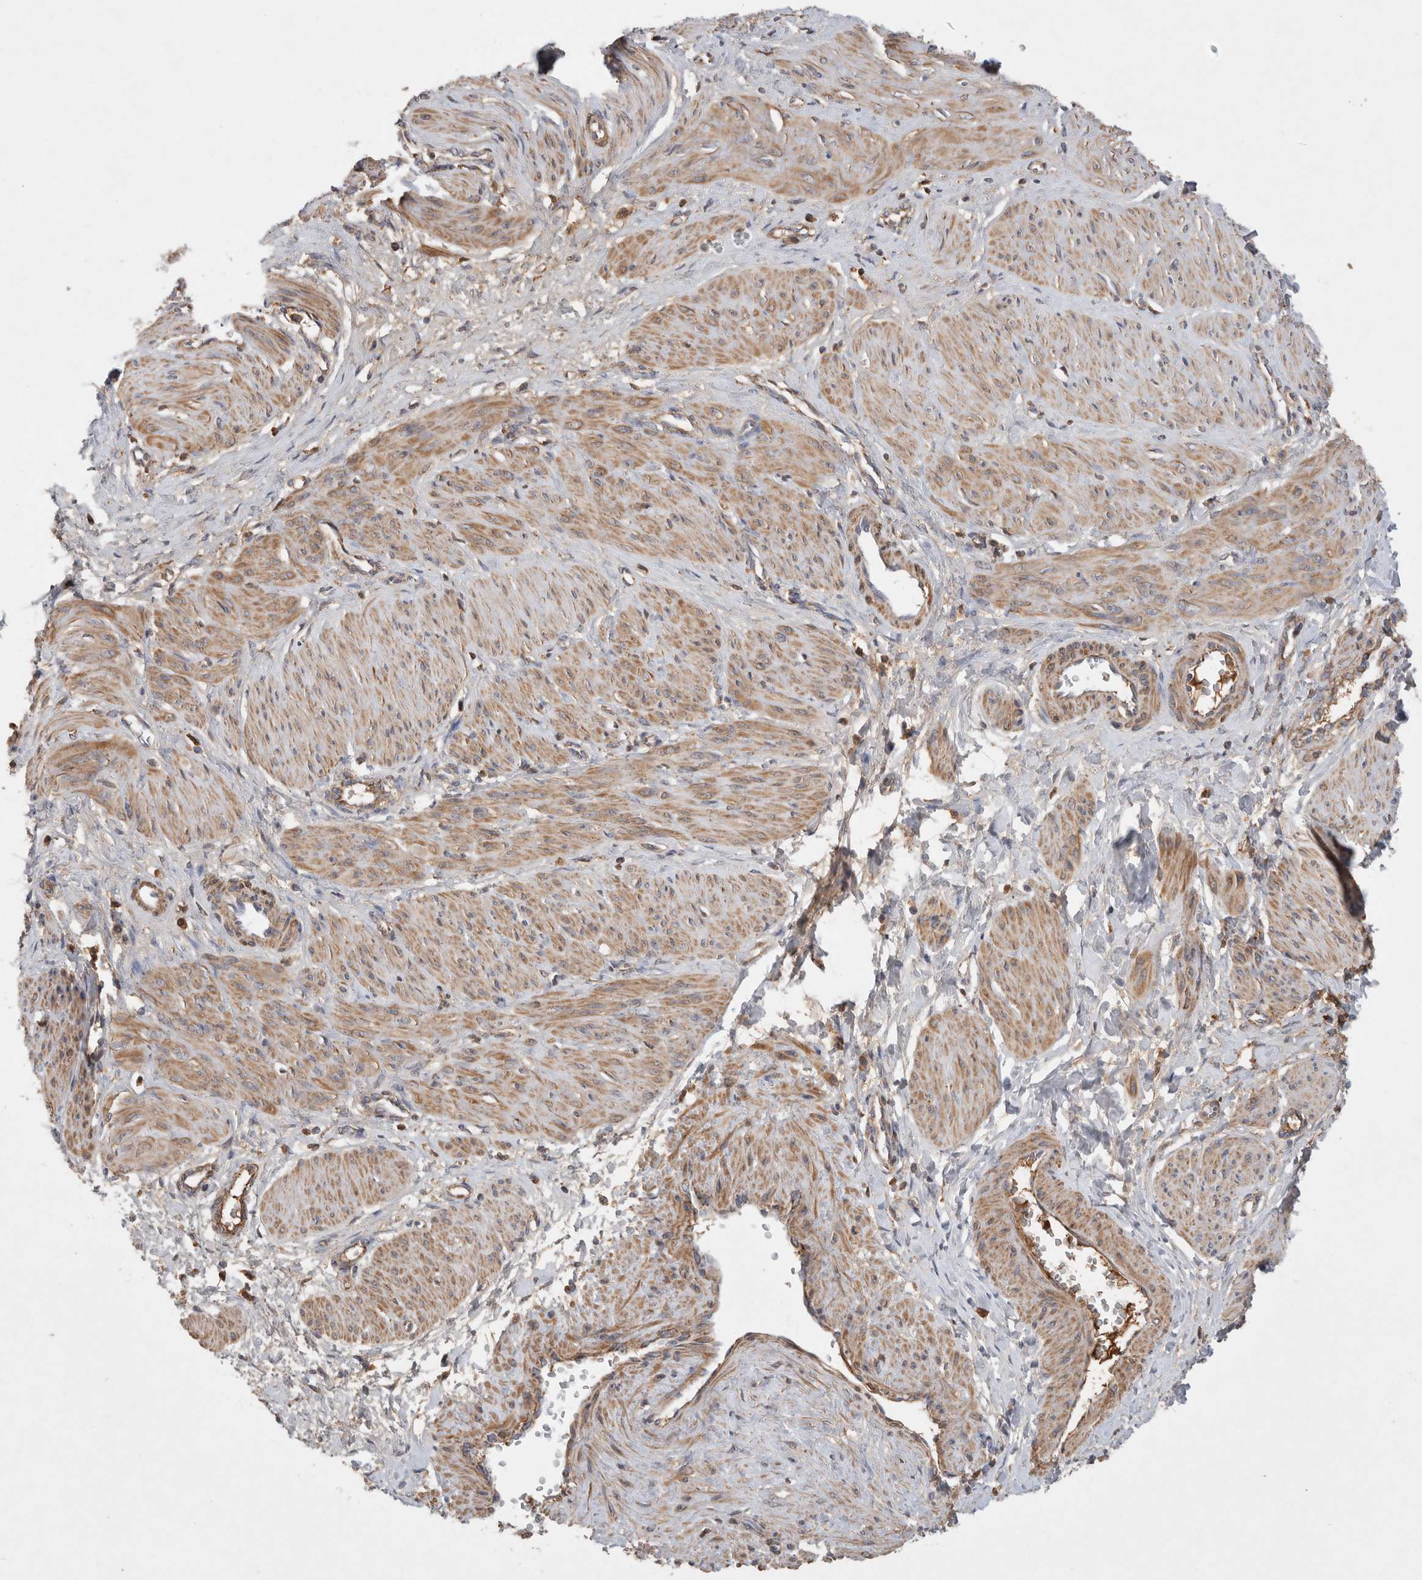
{"staining": {"intensity": "moderate", "quantity": ">75%", "location": "cytoplasmic/membranous"}, "tissue": "smooth muscle", "cell_type": "Smooth muscle cells", "image_type": "normal", "snomed": [{"axis": "morphology", "description": "Normal tissue, NOS"}, {"axis": "topography", "description": "Endometrium"}], "caption": "Benign smooth muscle was stained to show a protein in brown. There is medium levels of moderate cytoplasmic/membranous staining in about >75% of smooth muscle cells.", "gene": "MRPS28", "patient": {"sex": "female", "age": 33}}